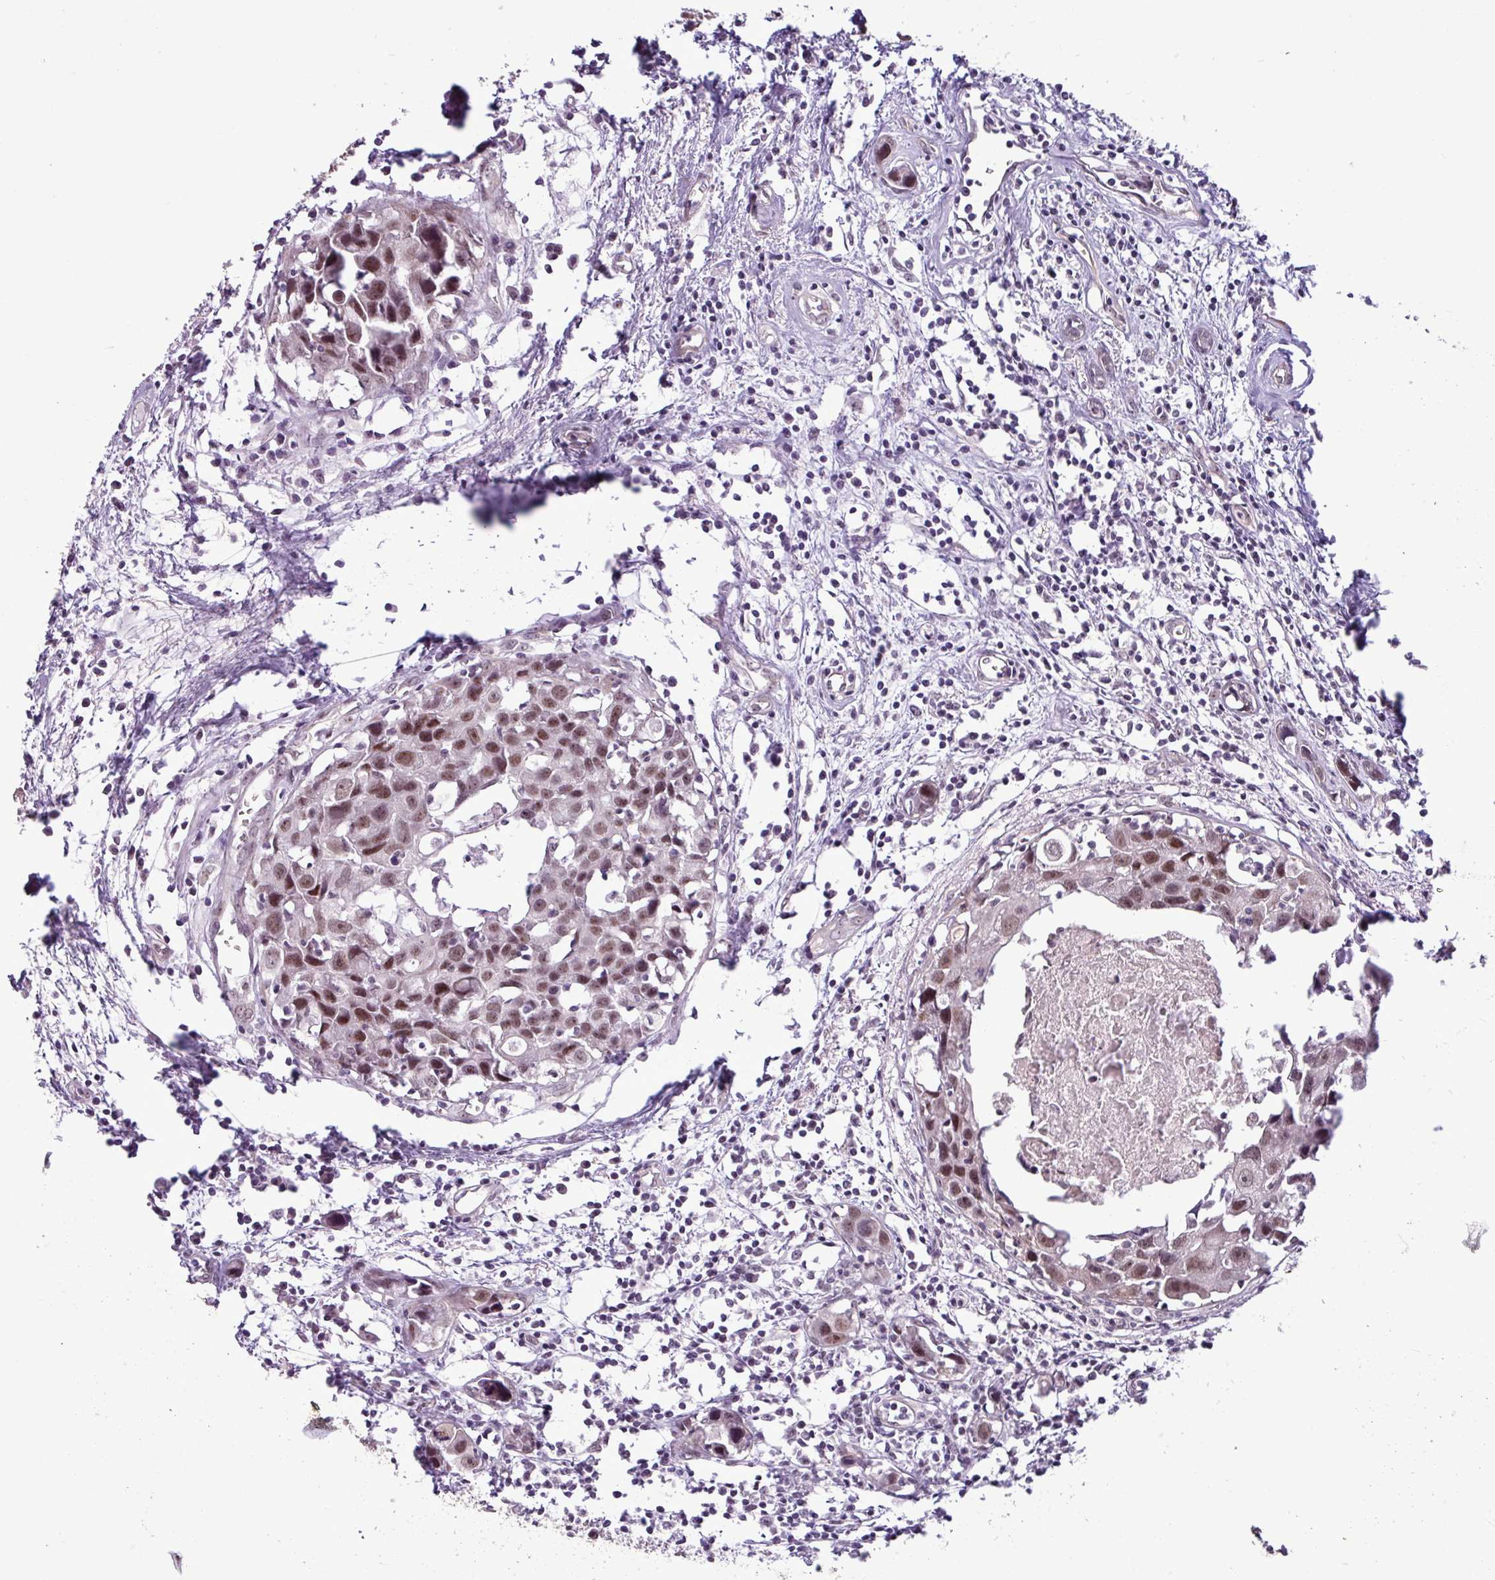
{"staining": {"intensity": "moderate", "quantity": ">75%", "location": "nuclear"}, "tissue": "breast cancer", "cell_type": "Tumor cells", "image_type": "cancer", "snomed": [{"axis": "morphology", "description": "Carcinoma, NOS"}, {"axis": "topography", "description": "Breast"}], "caption": "Immunohistochemistry (IHC) of human carcinoma (breast) displays medium levels of moderate nuclear positivity in about >75% of tumor cells.", "gene": "UTP18", "patient": {"sex": "female", "age": 60}}